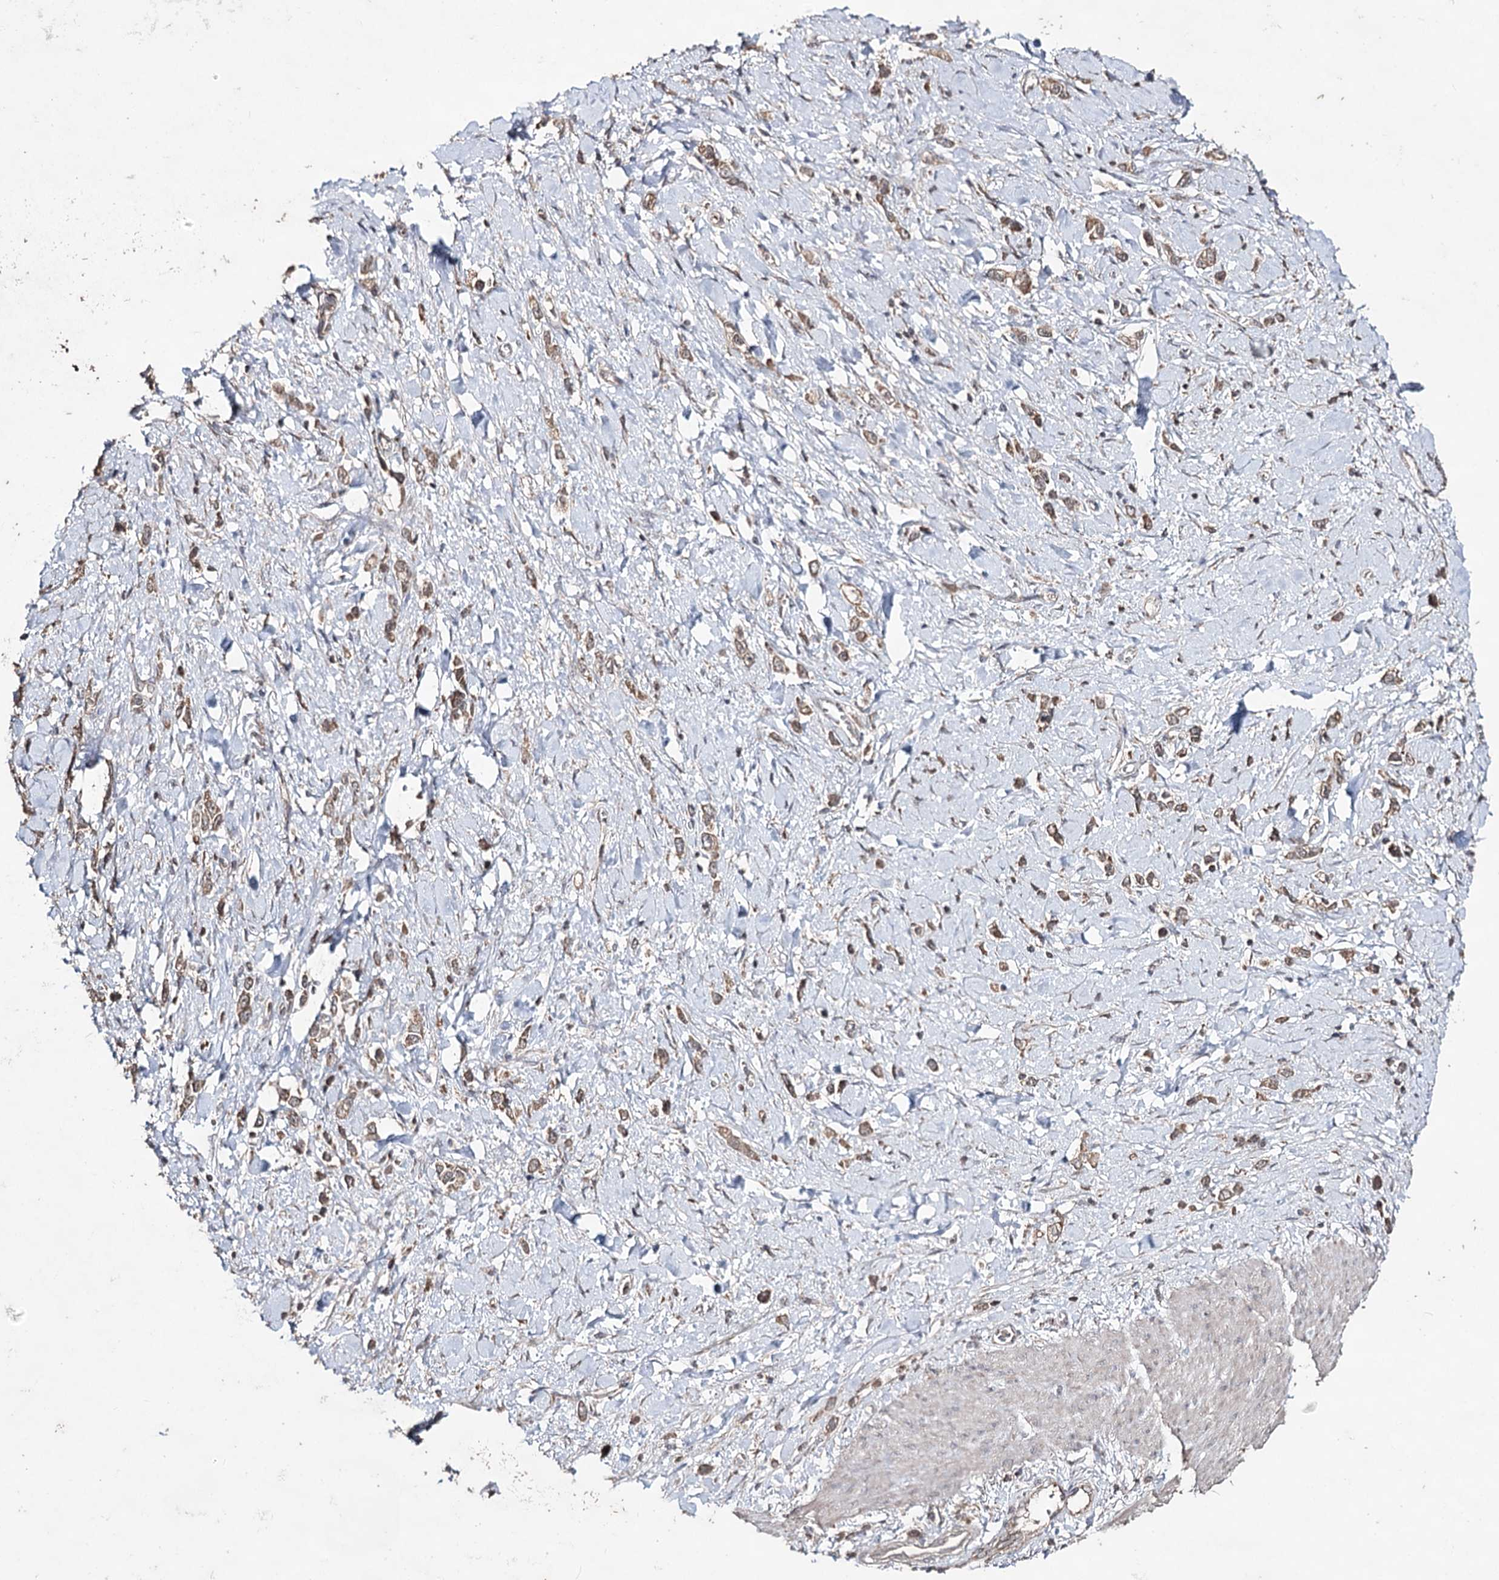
{"staining": {"intensity": "moderate", "quantity": ">75%", "location": "cytoplasmic/membranous"}, "tissue": "stomach cancer", "cell_type": "Tumor cells", "image_type": "cancer", "snomed": [{"axis": "morphology", "description": "Normal tissue, NOS"}, {"axis": "morphology", "description": "Adenocarcinoma, NOS"}, {"axis": "topography", "description": "Stomach, upper"}, {"axis": "topography", "description": "Stomach"}], "caption": "Stomach adenocarcinoma stained for a protein (brown) reveals moderate cytoplasmic/membranous positive staining in approximately >75% of tumor cells.", "gene": "ACTR6", "patient": {"sex": "female", "age": 65}}